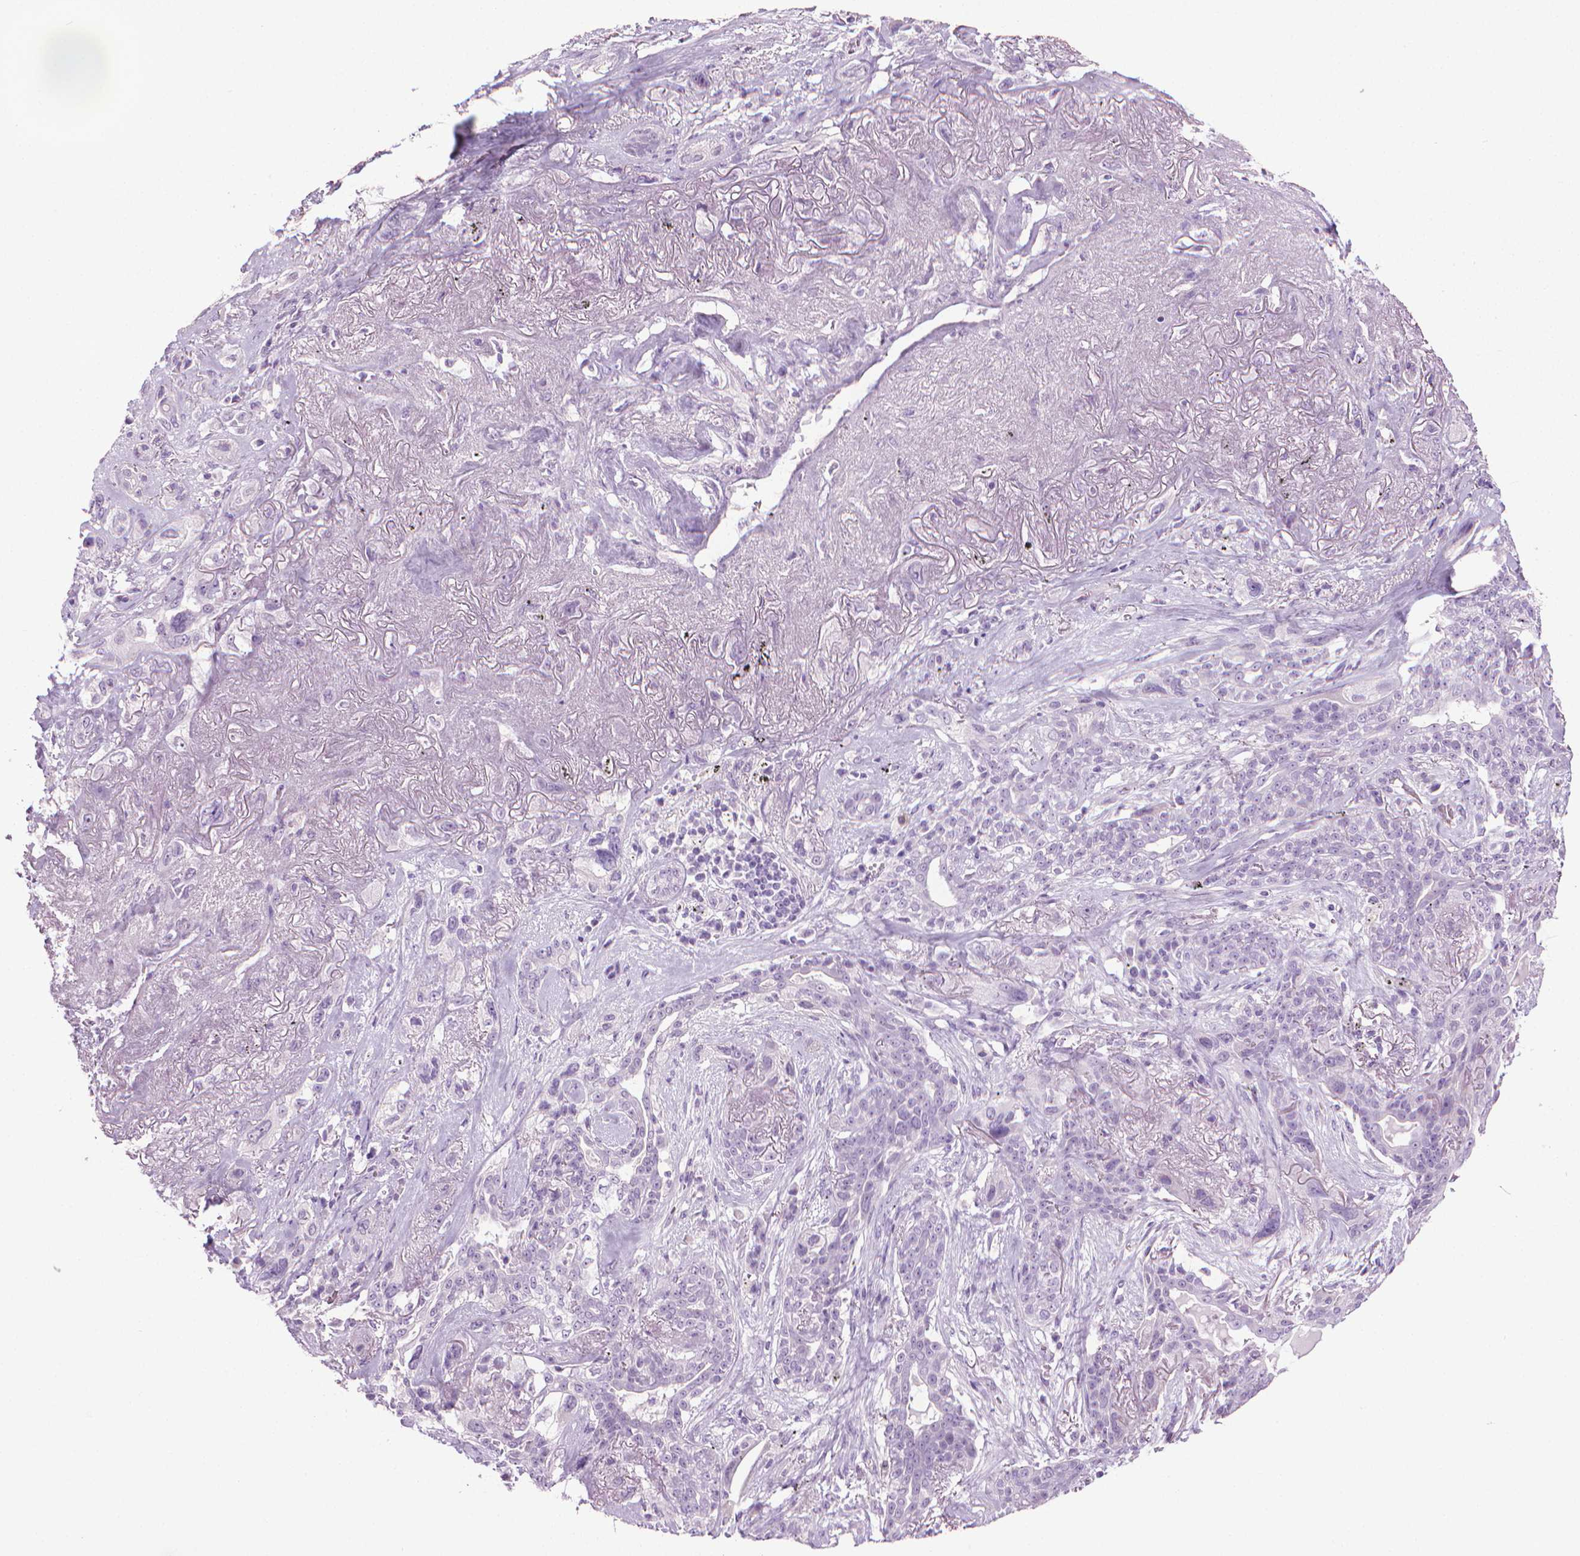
{"staining": {"intensity": "negative", "quantity": "none", "location": "none"}, "tissue": "lung cancer", "cell_type": "Tumor cells", "image_type": "cancer", "snomed": [{"axis": "morphology", "description": "Squamous cell carcinoma, NOS"}, {"axis": "topography", "description": "Lung"}], "caption": "High power microscopy histopathology image of an immunohistochemistry histopathology image of squamous cell carcinoma (lung), revealing no significant positivity in tumor cells. (DAB immunohistochemistry visualized using brightfield microscopy, high magnification).", "gene": "DNAI7", "patient": {"sex": "female", "age": 70}}